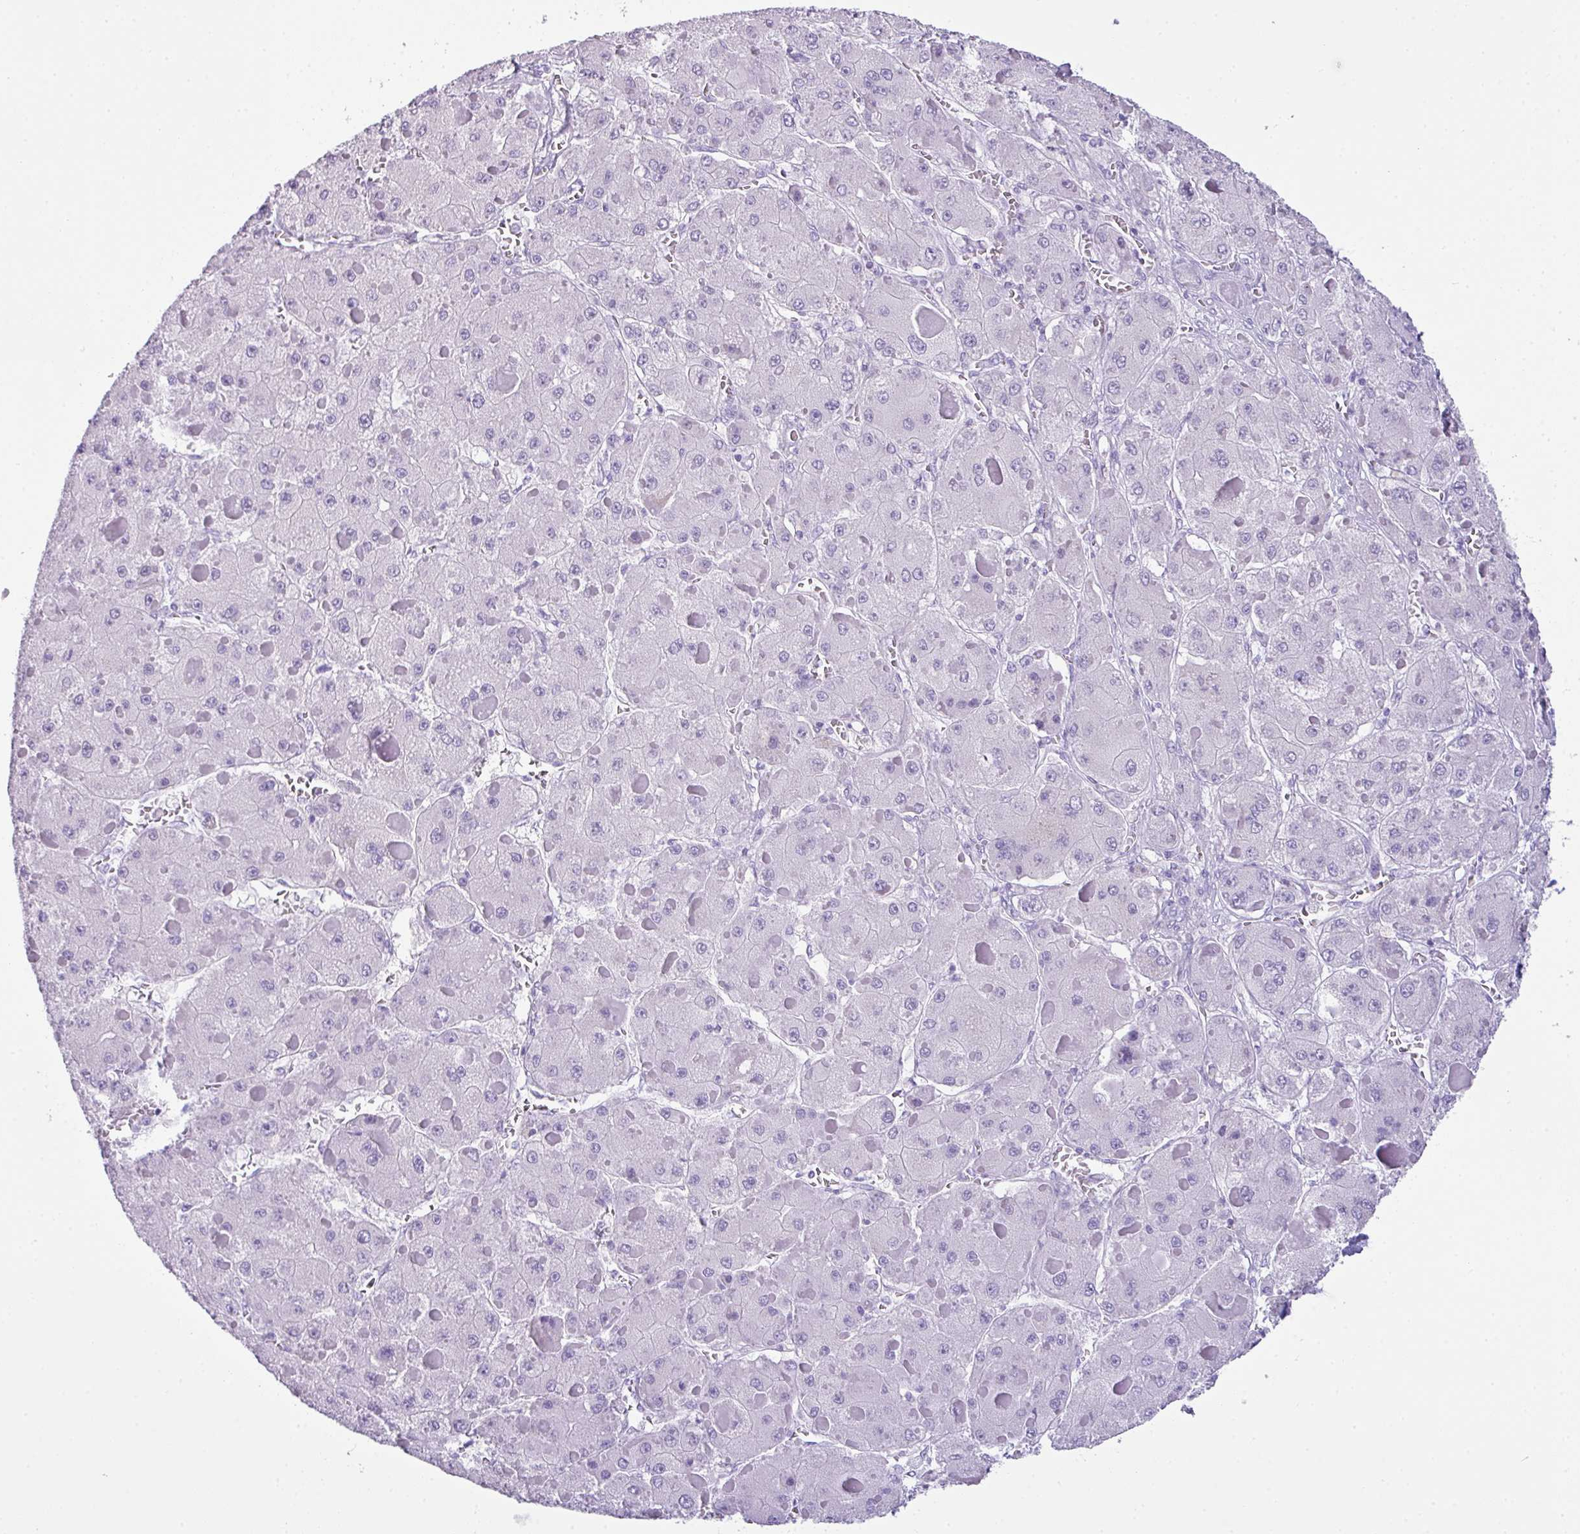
{"staining": {"intensity": "negative", "quantity": "none", "location": "none"}, "tissue": "liver cancer", "cell_type": "Tumor cells", "image_type": "cancer", "snomed": [{"axis": "morphology", "description": "Carcinoma, Hepatocellular, NOS"}, {"axis": "topography", "description": "Liver"}], "caption": "Human hepatocellular carcinoma (liver) stained for a protein using IHC exhibits no positivity in tumor cells.", "gene": "TNP1", "patient": {"sex": "female", "age": 73}}